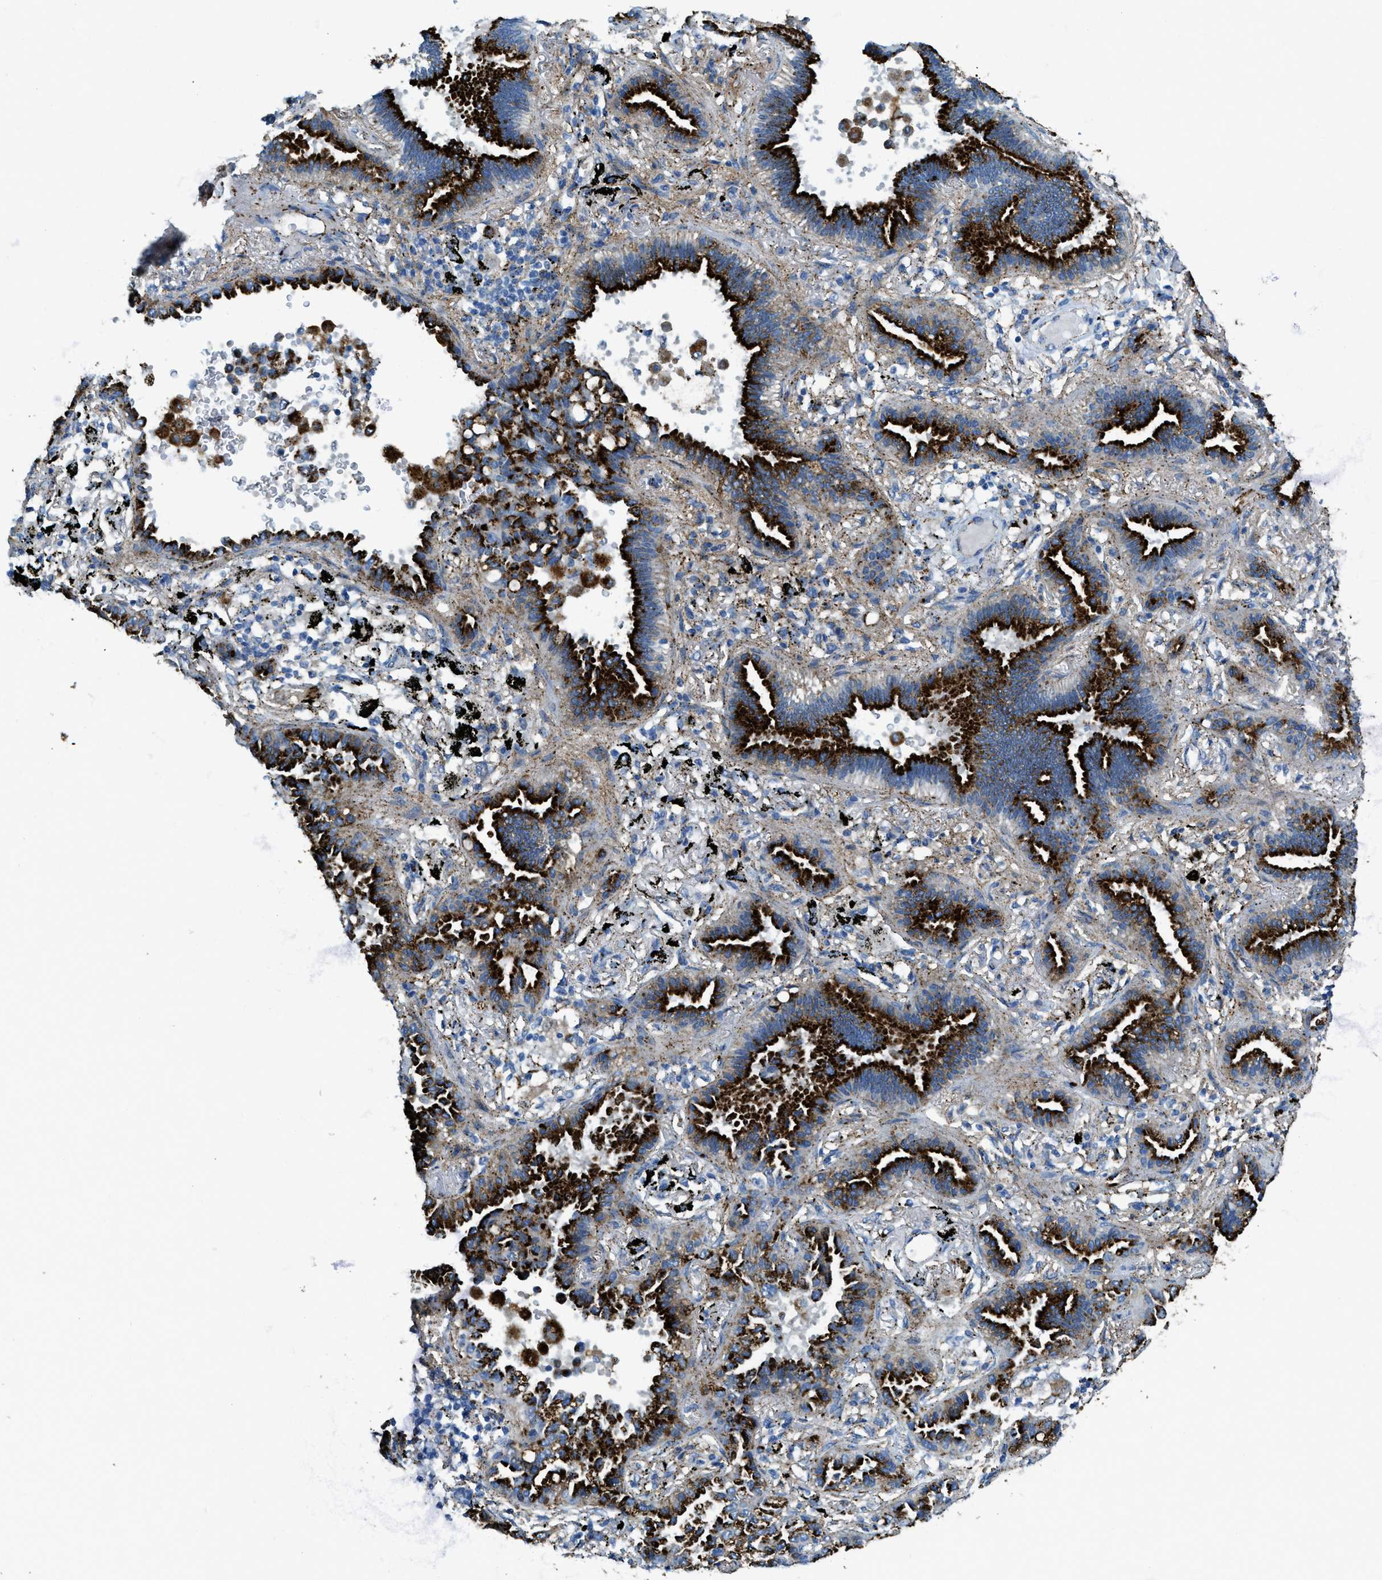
{"staining": {"intensity": "strong", "quantity": ">75%", "location": "cytoplasmic/membranous"}, "tissue": "lung cancer", "cell_type": "Tumor cells", "image_type": "cancer", "snomed": [{"axis": "morphology", "description": "Normal tissue, NOS"}, {"axis": "morphology", "description": "Adenocarcinoma, NOS"}, {"axis": "topography", "description": "Lung"}], "caption": "DAB immunohistochemical staining of human adenocarcinoma (lung) displays strong cytoplasmic/membranous protein positivity in approximately >75% of tumor cells.", "gene": "SCARB2", "patient": {"sex": "male", "age": 59}}